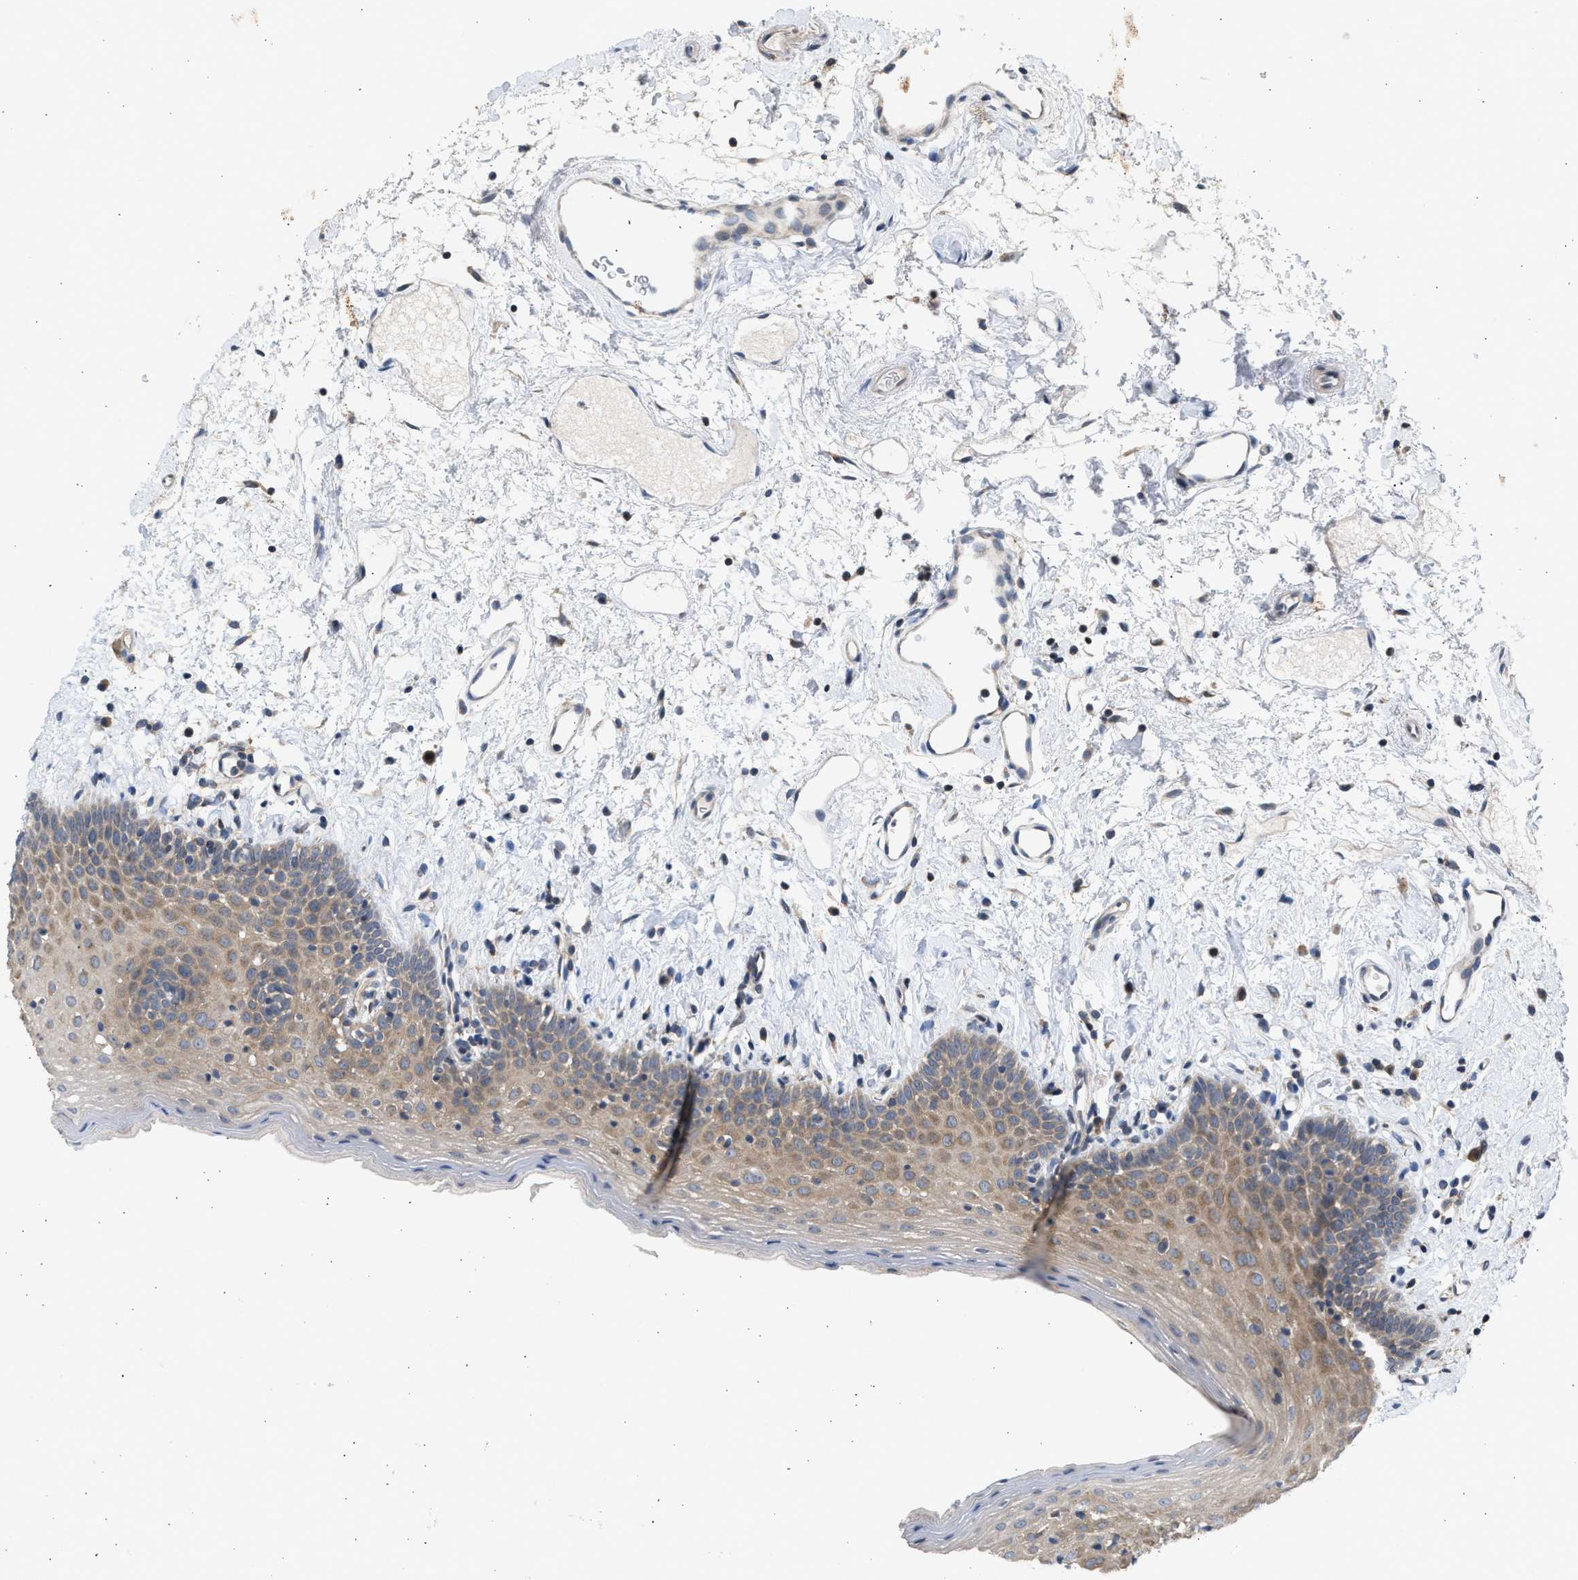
{"staining": {"intensity": "moderate", "quantity": "25%-75%", "location": "cytoplasmic/membranous"}, "tissue": "oral mucosa", "cell_type": "Squamous epithelial cells", "image_type": "normal", "snomed": [{"axis": "morphology", "description": "Normal tissue, NOS"}, {"axis": "topography", "description": "Oral tissue"}], "caption": "Squamous epithelial cells show moderate cytoplasmic/membranous positivity in approximately 25%-75% of cells in benign oral mucosa.", "gene": "CYP1A1", "patient": {"sex": "male", "age": 66}}